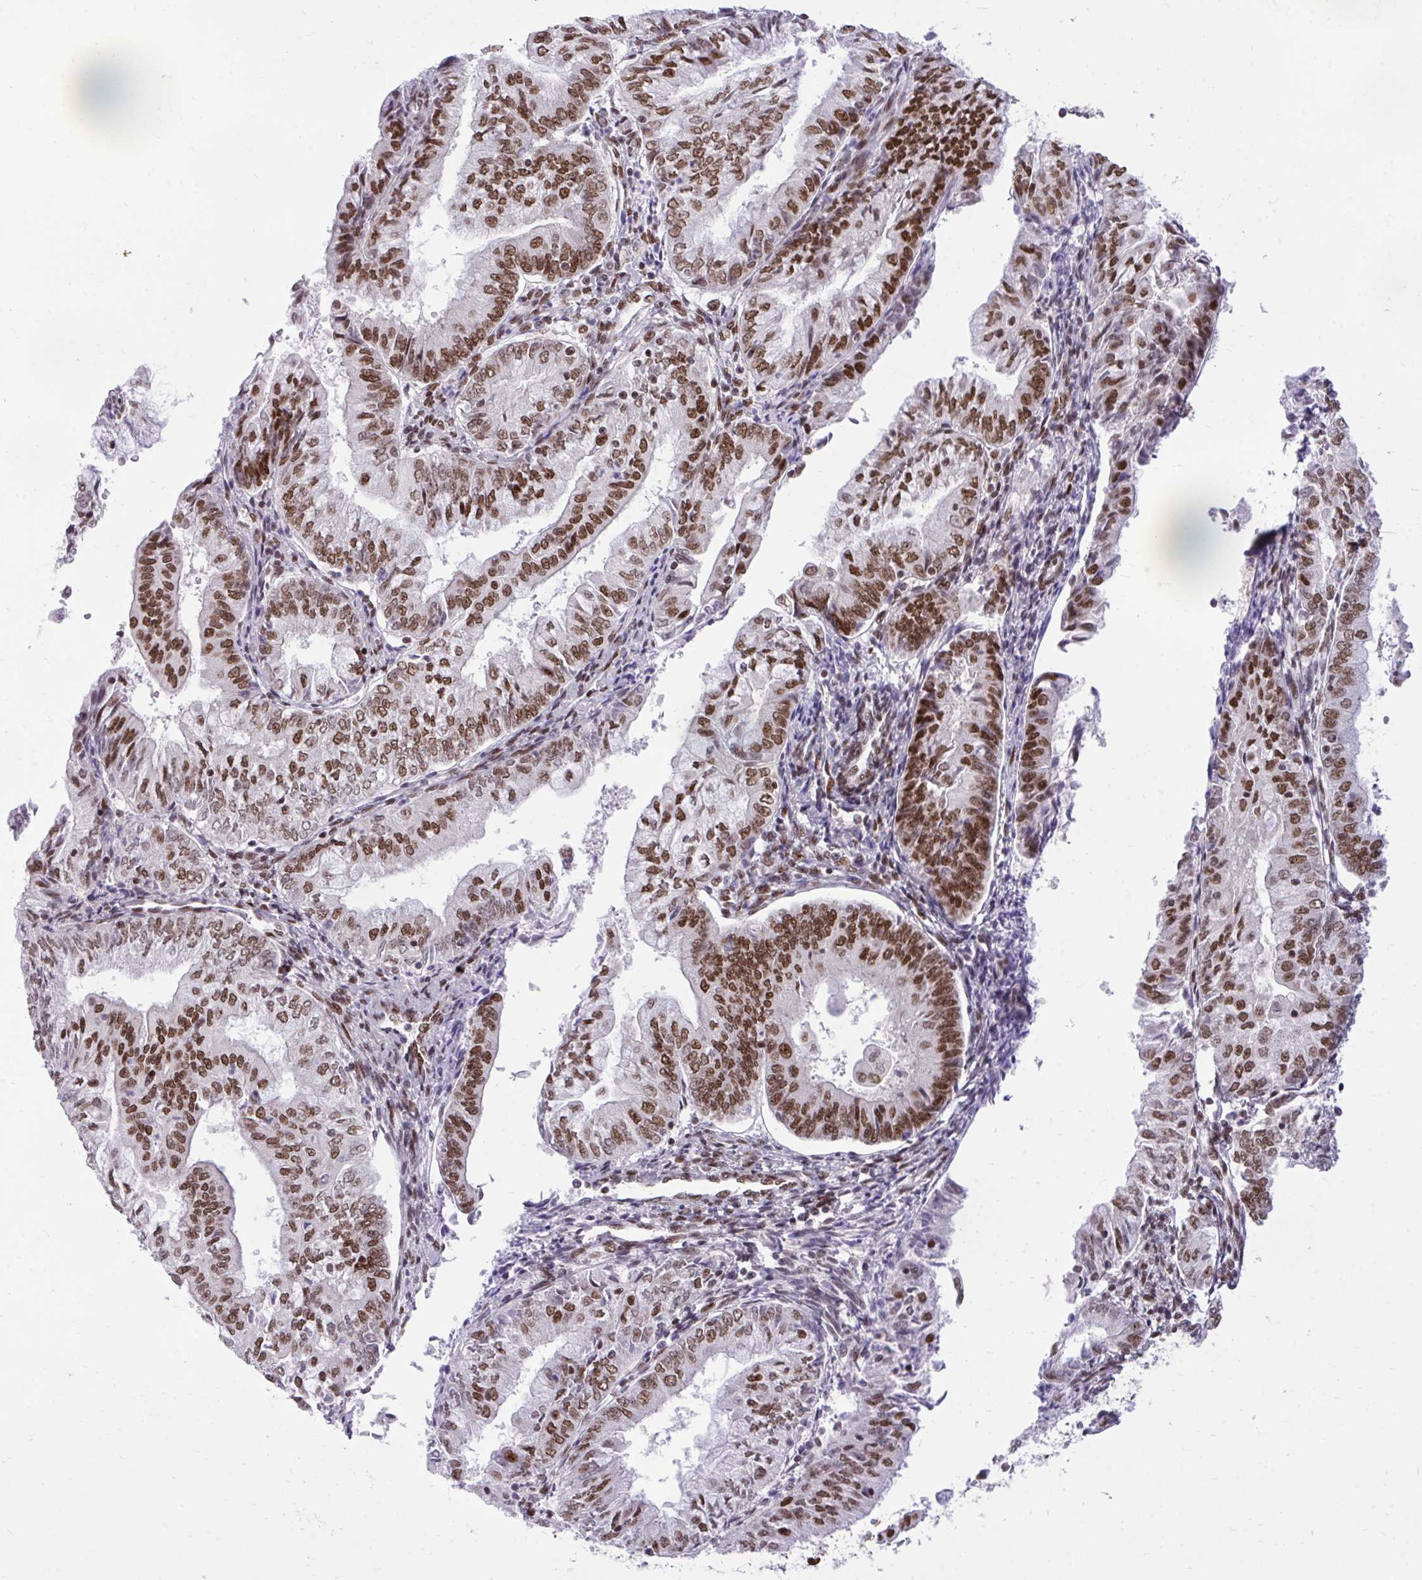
{"staining": {"intensity": "strong", "quantity": ">75%", "location": "nuclear"}, "tissue": "endometrial cancer", "cell_type": "Tumor cells", "image_type": "cancer", "snomed": [{"axis": "morphology", "description": "Adenocarcinoma, NOS"}, {"axis": "topography", "description": "Endometrium"}], "caption": "Brown immunohistochemical staining in human adenocarcinoma (endometrial) shows strong nuclear positivity in about >75% of tumor cells.", "gene": "CDYL", "patient": {"sex": "female", "age": 55}}